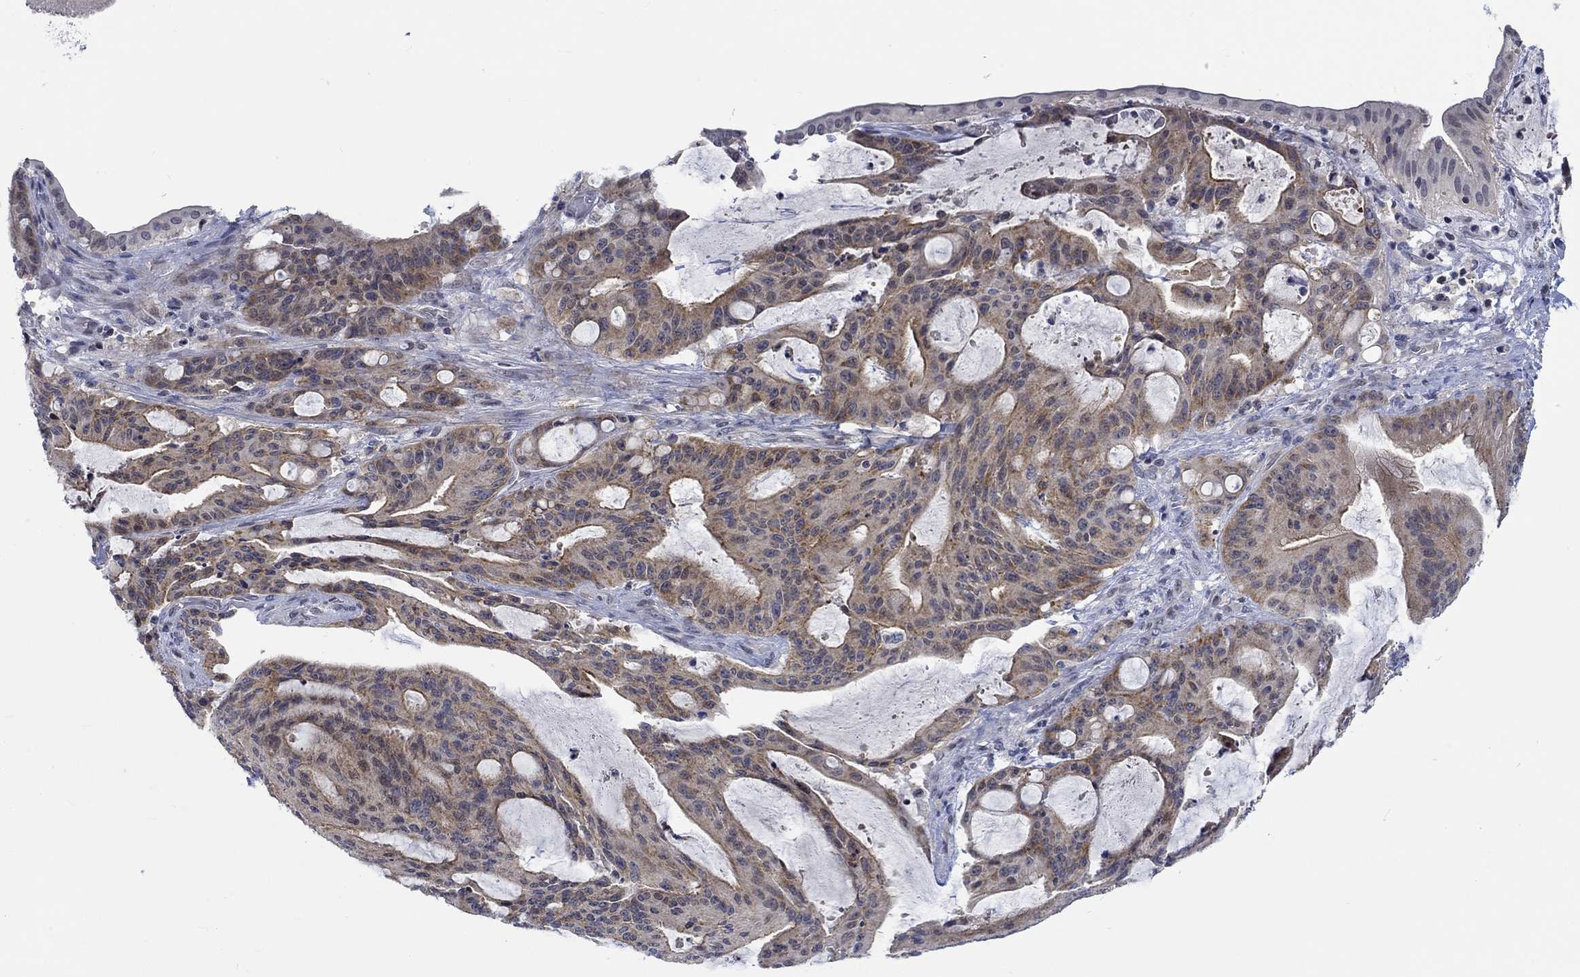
{"staining": {"intensity": "strong", "quantity": "<25%", "location": "cytoplasmic/membranous"}, "tissue": "liver cancer", "cell_type": "Tumor cells", "image_type": "cancer", "snomed": [{"axis": "morphology", "description": "Cholangiocarcinoma"}, {"axis": "topography", "description": "Liver"}], "caption": "Liver cancer stained for a protein (brown) reveals strong cytoplasmic/membranous positive expression in about <25% of tumor cells.", "gene": "WASF1", "patient": {"sex": "female", "age": 73}}